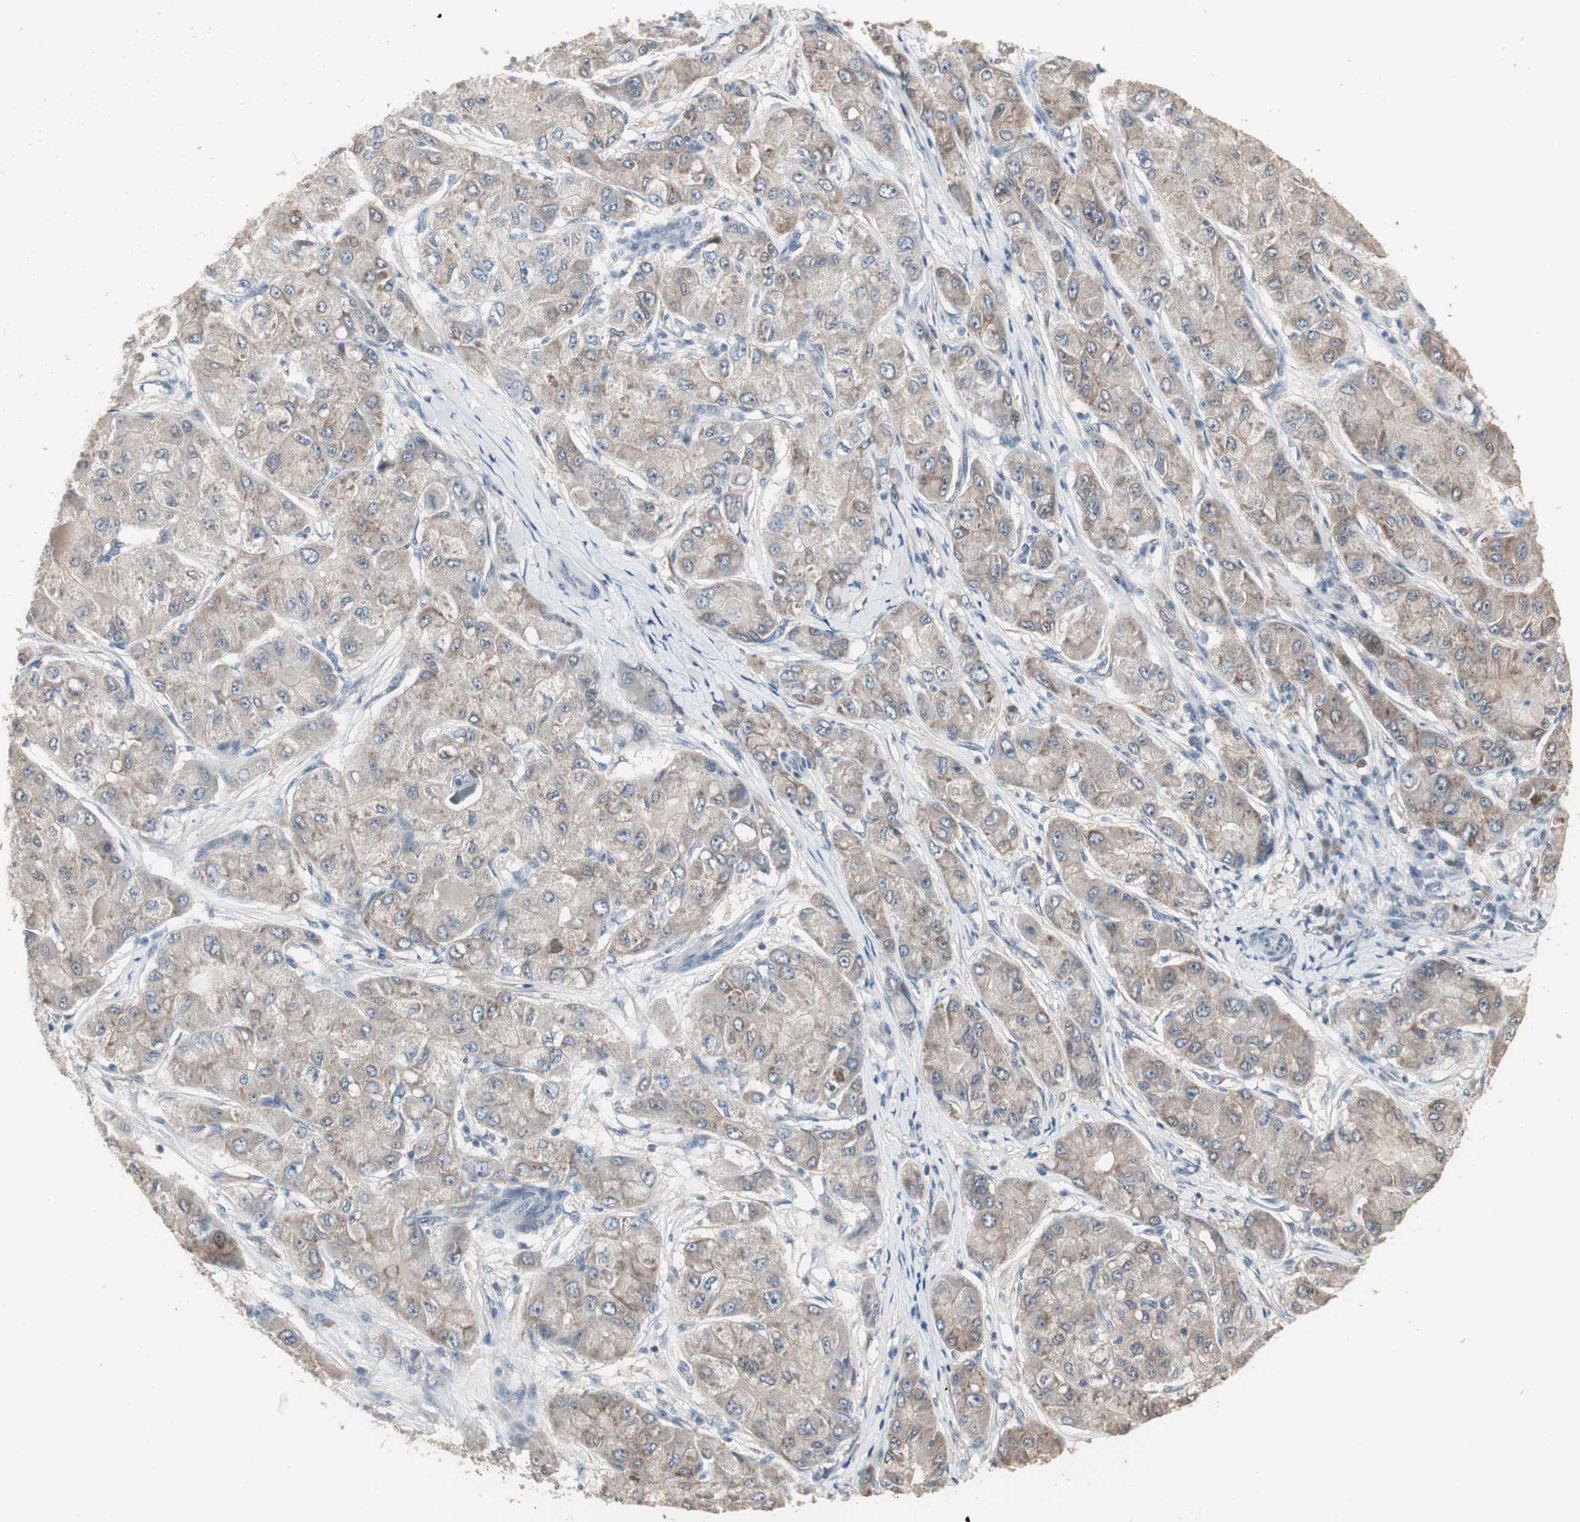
{"staining": {"intensity": "moderate", "quantity": ">75%", "location": "cytoplasmic/membranous"}, "tissue": "liver cancer", "cell_type": "Tumor cells", "image_type": "cancer", "snomed": [{"axis": "morphology", "description": "Carcinoma, Hepatocellular, NOS"}, {"axis": "topography", "description": "Liver"}], "caption": "The micrograph shows staining of liver cancer, revealing moderate cytoplasmic/membranous protein expression (brown color) within tumor cells.", "gene": "PDZK1", "patient": {"sex": "male", "age": 80}}